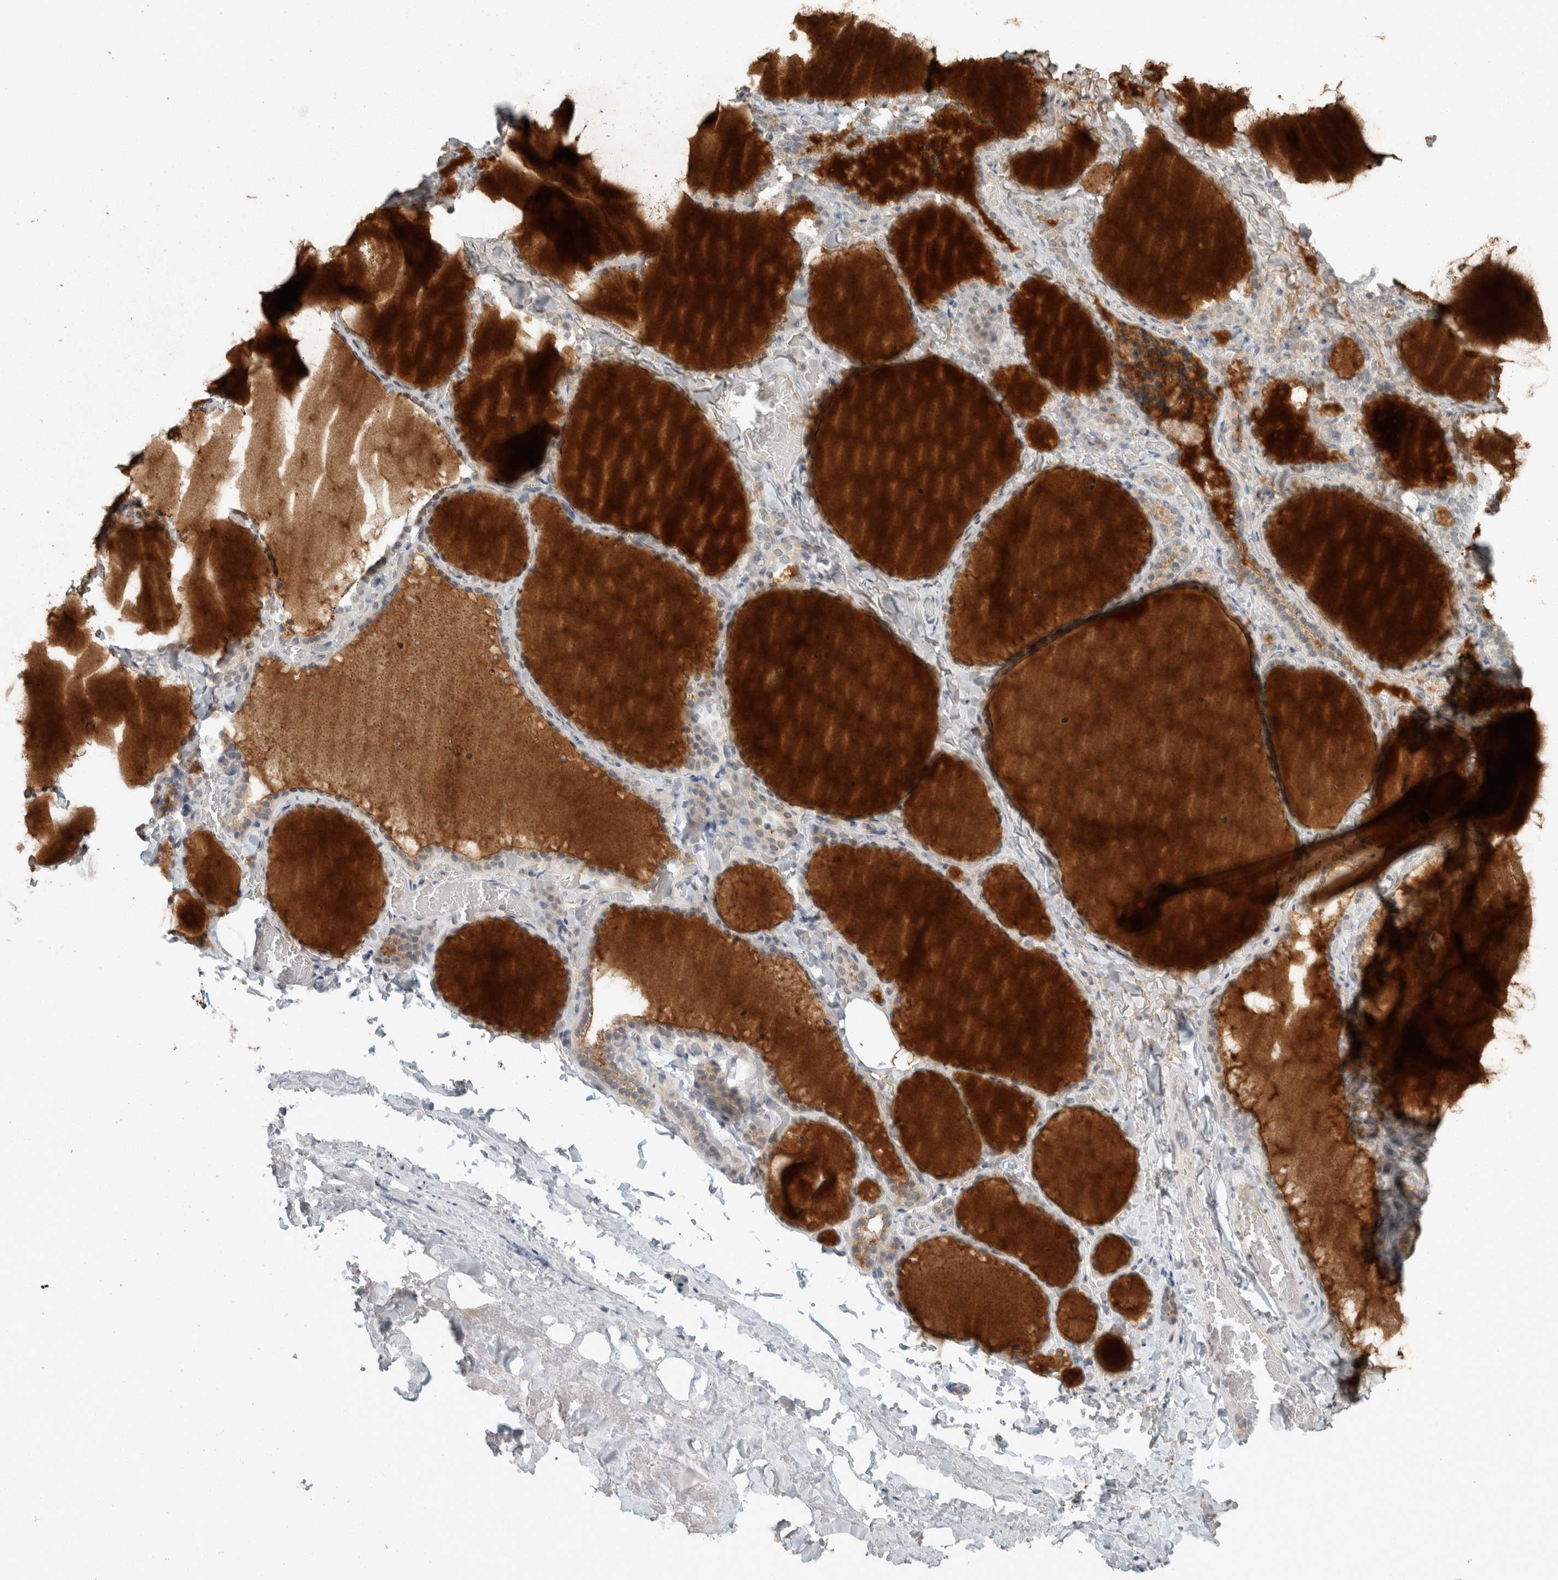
{"staining": {"intensity": "moderate", "quantity": "<25%", "location": "cytoplasmic/membranous"}, "tissue": "thyroid gland", "cell_type": "Glandular cells", "image_type": "normal", "snomed": [{"axis": "morphology", "description": "Normal tissue, NOS"}, {"axis": "topography", "description": "Thyroid gland"}], "caption": "Protein staining exhibits moderate cytoplasmic/membranous expression in approximately <25% of glandular cells in normal thyroid gland.", "gene": "TRIT1", "patient": {"sex": "female", "age": 22}}